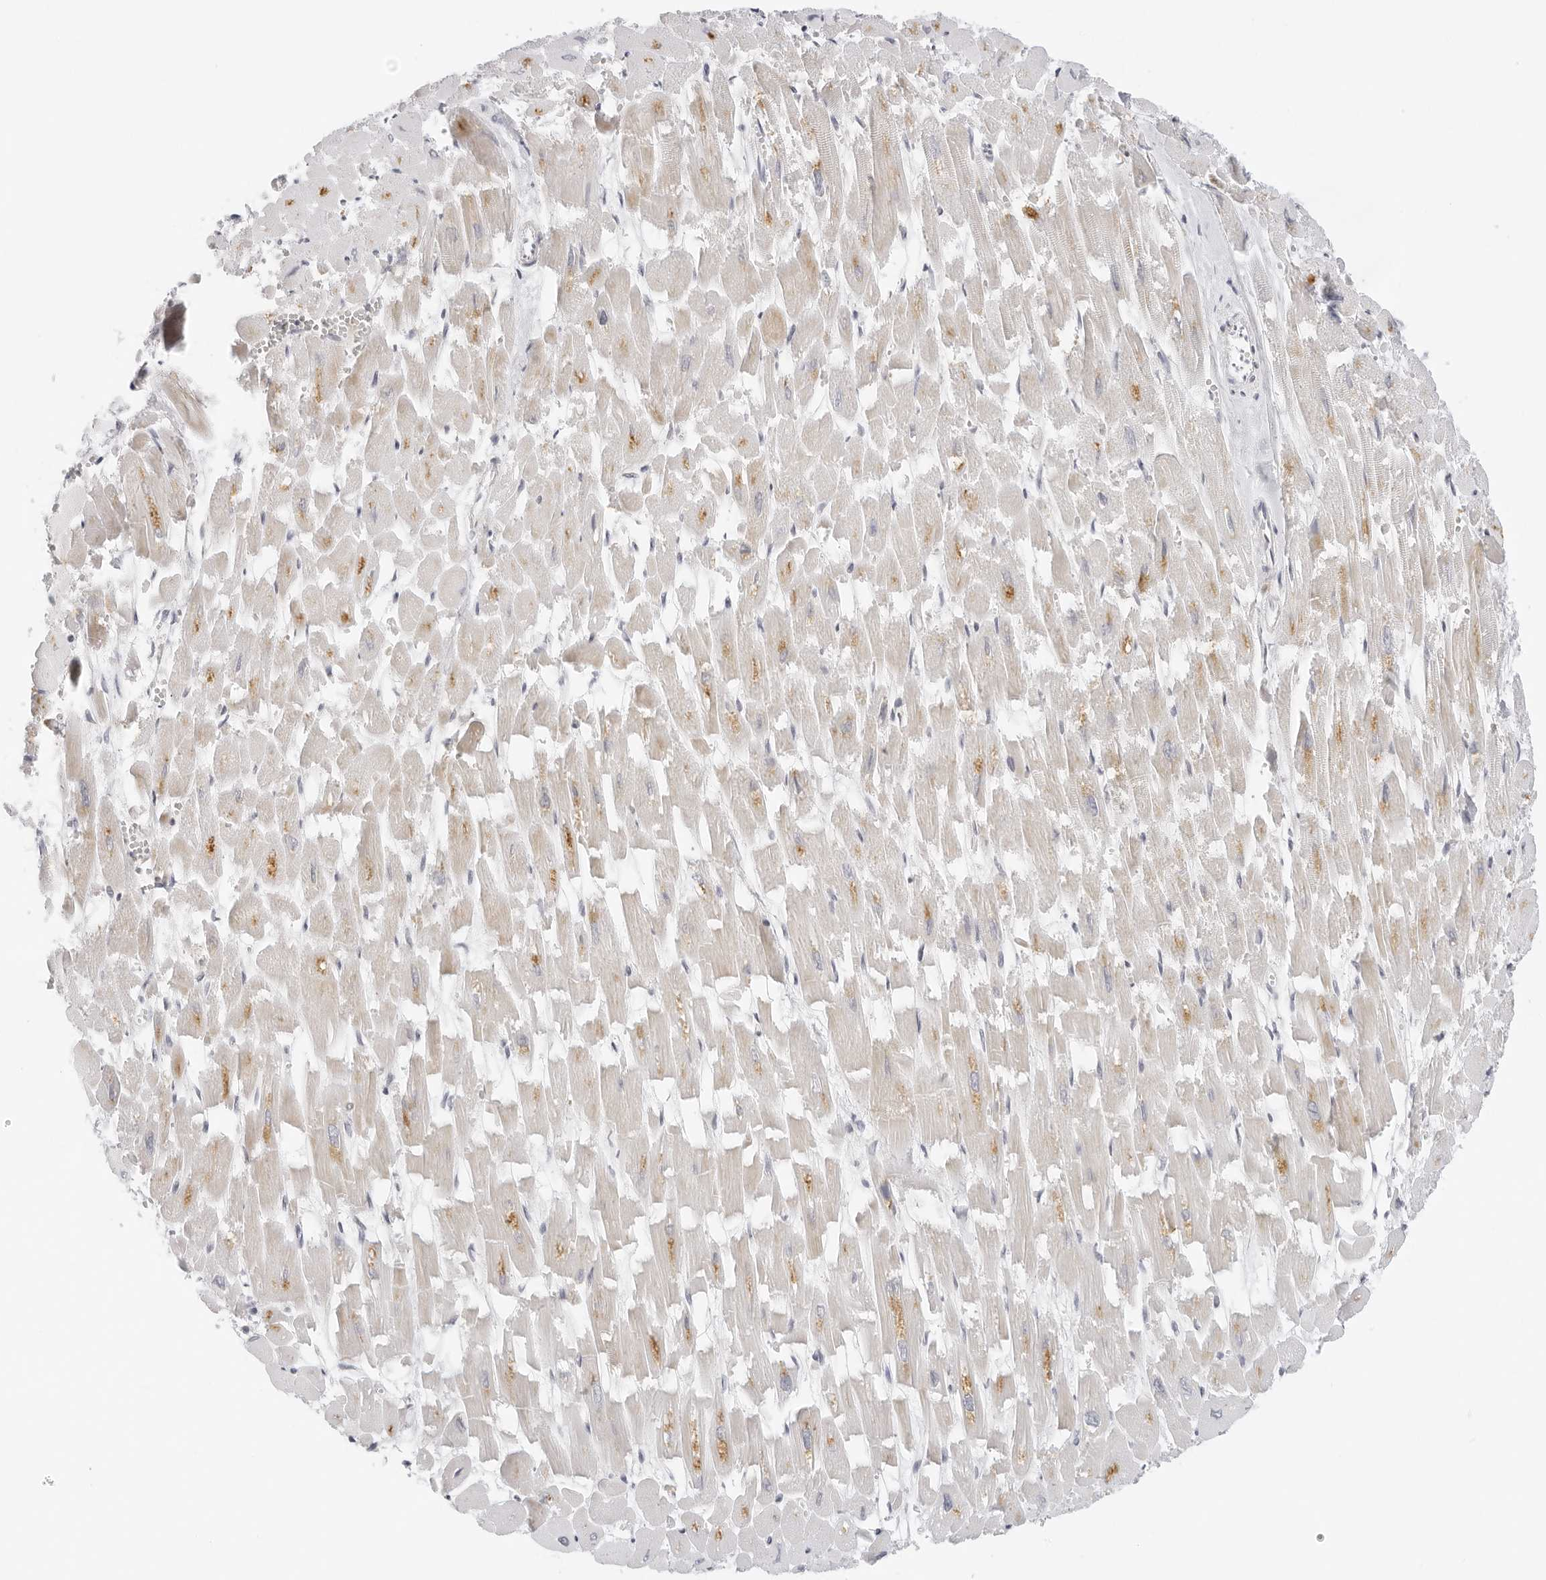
{"staining": {"intensity": "moderate", "quantity": "25%-75%", "location": "cytoplasmic/membranous"}, "tissue": "heart muscle", "cell_type": "Cardiomyocytes", "image_type": "normal", "snomed": [{"axis": "morphology", "description": "Normal tissue, NOS"}, {"axis": "topography", "description": "Heart"}], "caption": "Human heart muscle stained with a brown dye displays moderate cytoplasmic/membranous positive staining in about 25%-75% of cardiomyocytes.", "gene": "CIART", "patient": {"sex": "male", "age": 54}}